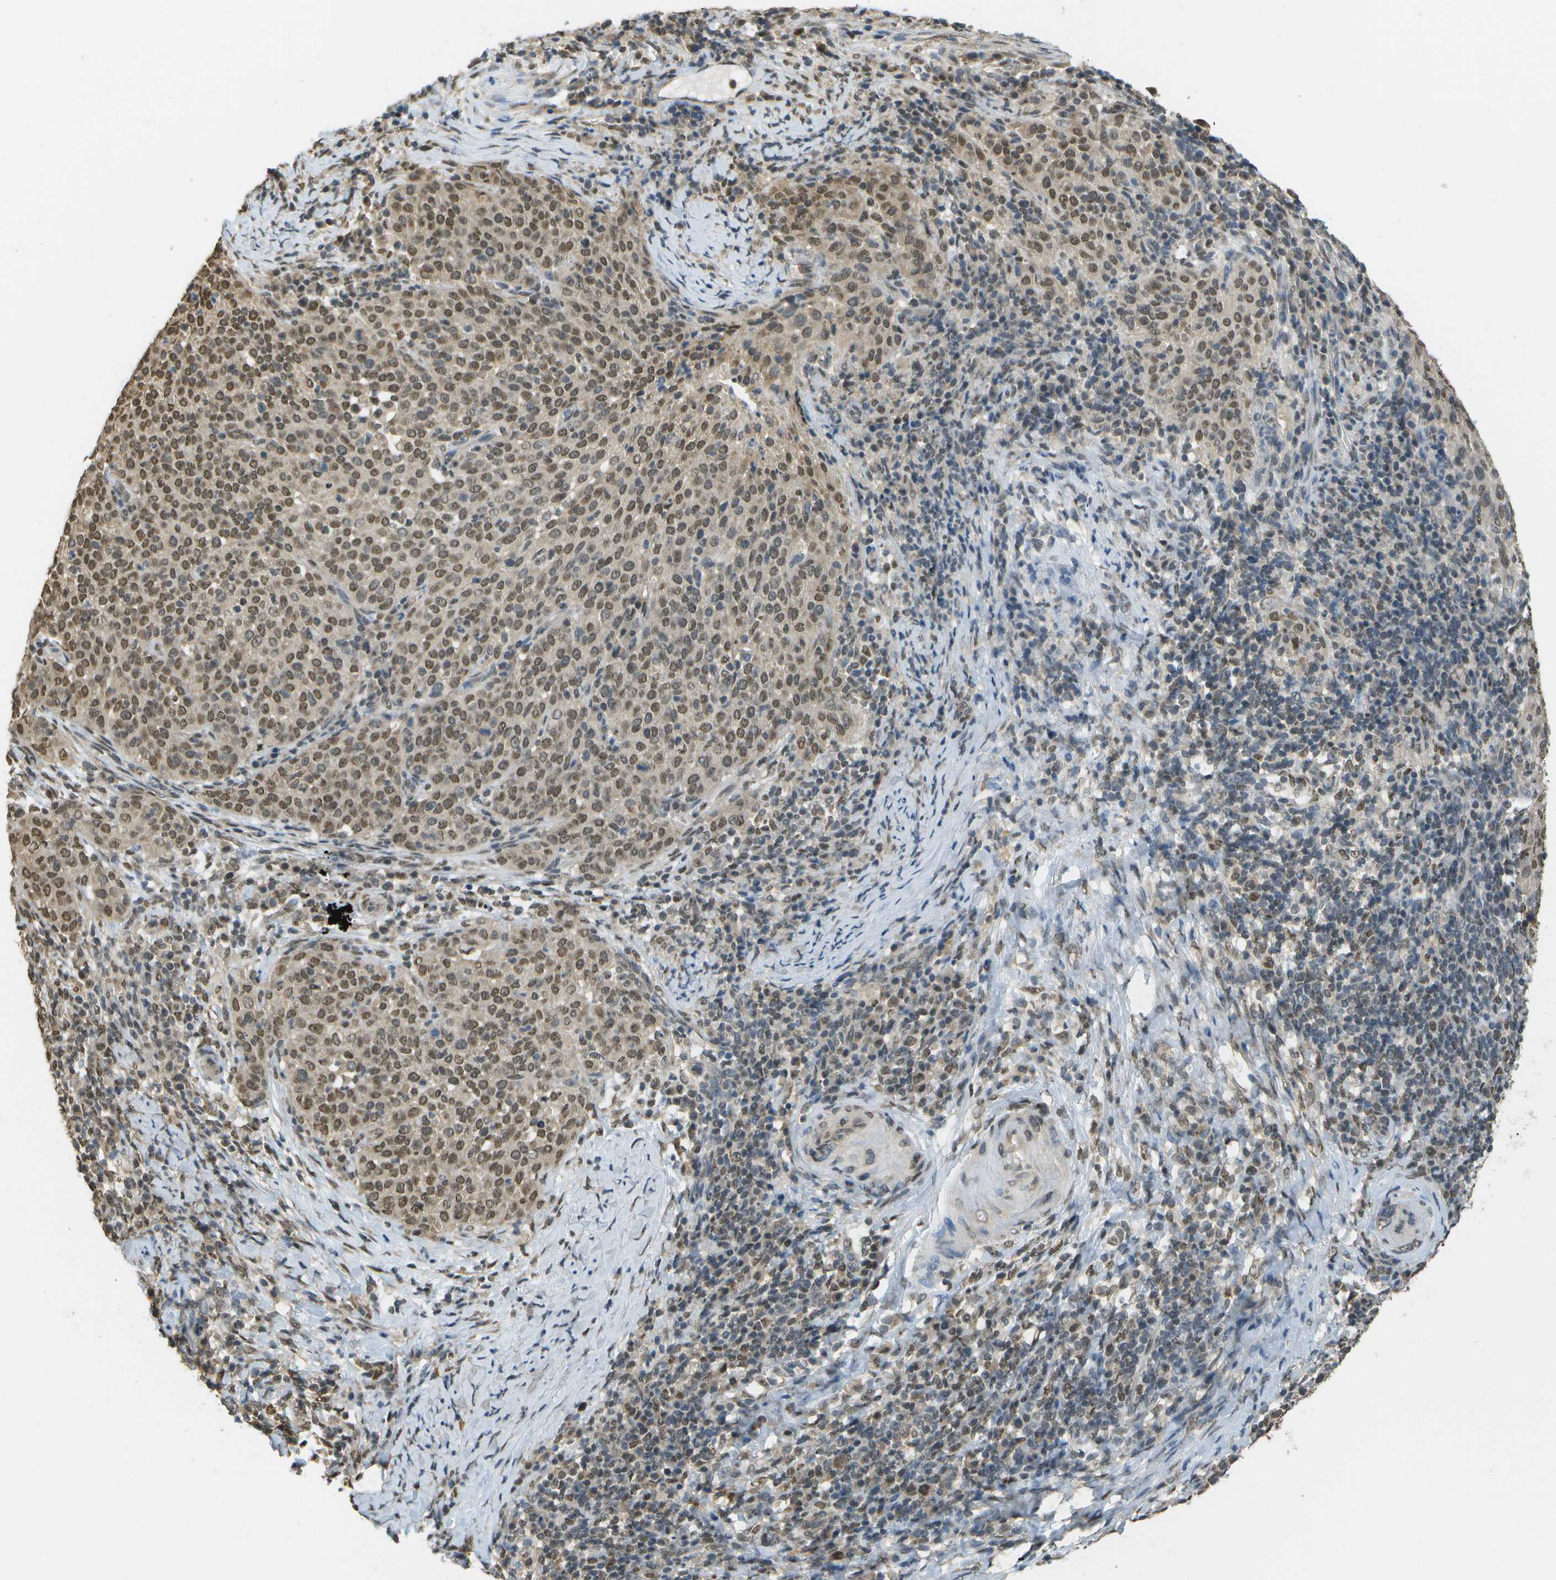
{"staining": {"intensity": "moderate", "quantity": ">75%", "location": "nuclear"}, "tissue": "cervical cancer", "cell_type": "Tumor cells", "image_type": "cancer", "snomed": [{"axis": "morphology", "description": "Squamous cell carcinoma, NOS"}, {"axis": "topography", "description": "Cervix"}], "caption": "Protein expression analysis of human cervical cancer reveals moderate nuclear staining in about >75% of tumor cells. (DAB (3,3'-diaminobenzidine) IHC, brown staining for protein, blue staining for nuclei).", "gene": "ABL2", "patient": {"sex": "female", "age": 51}}